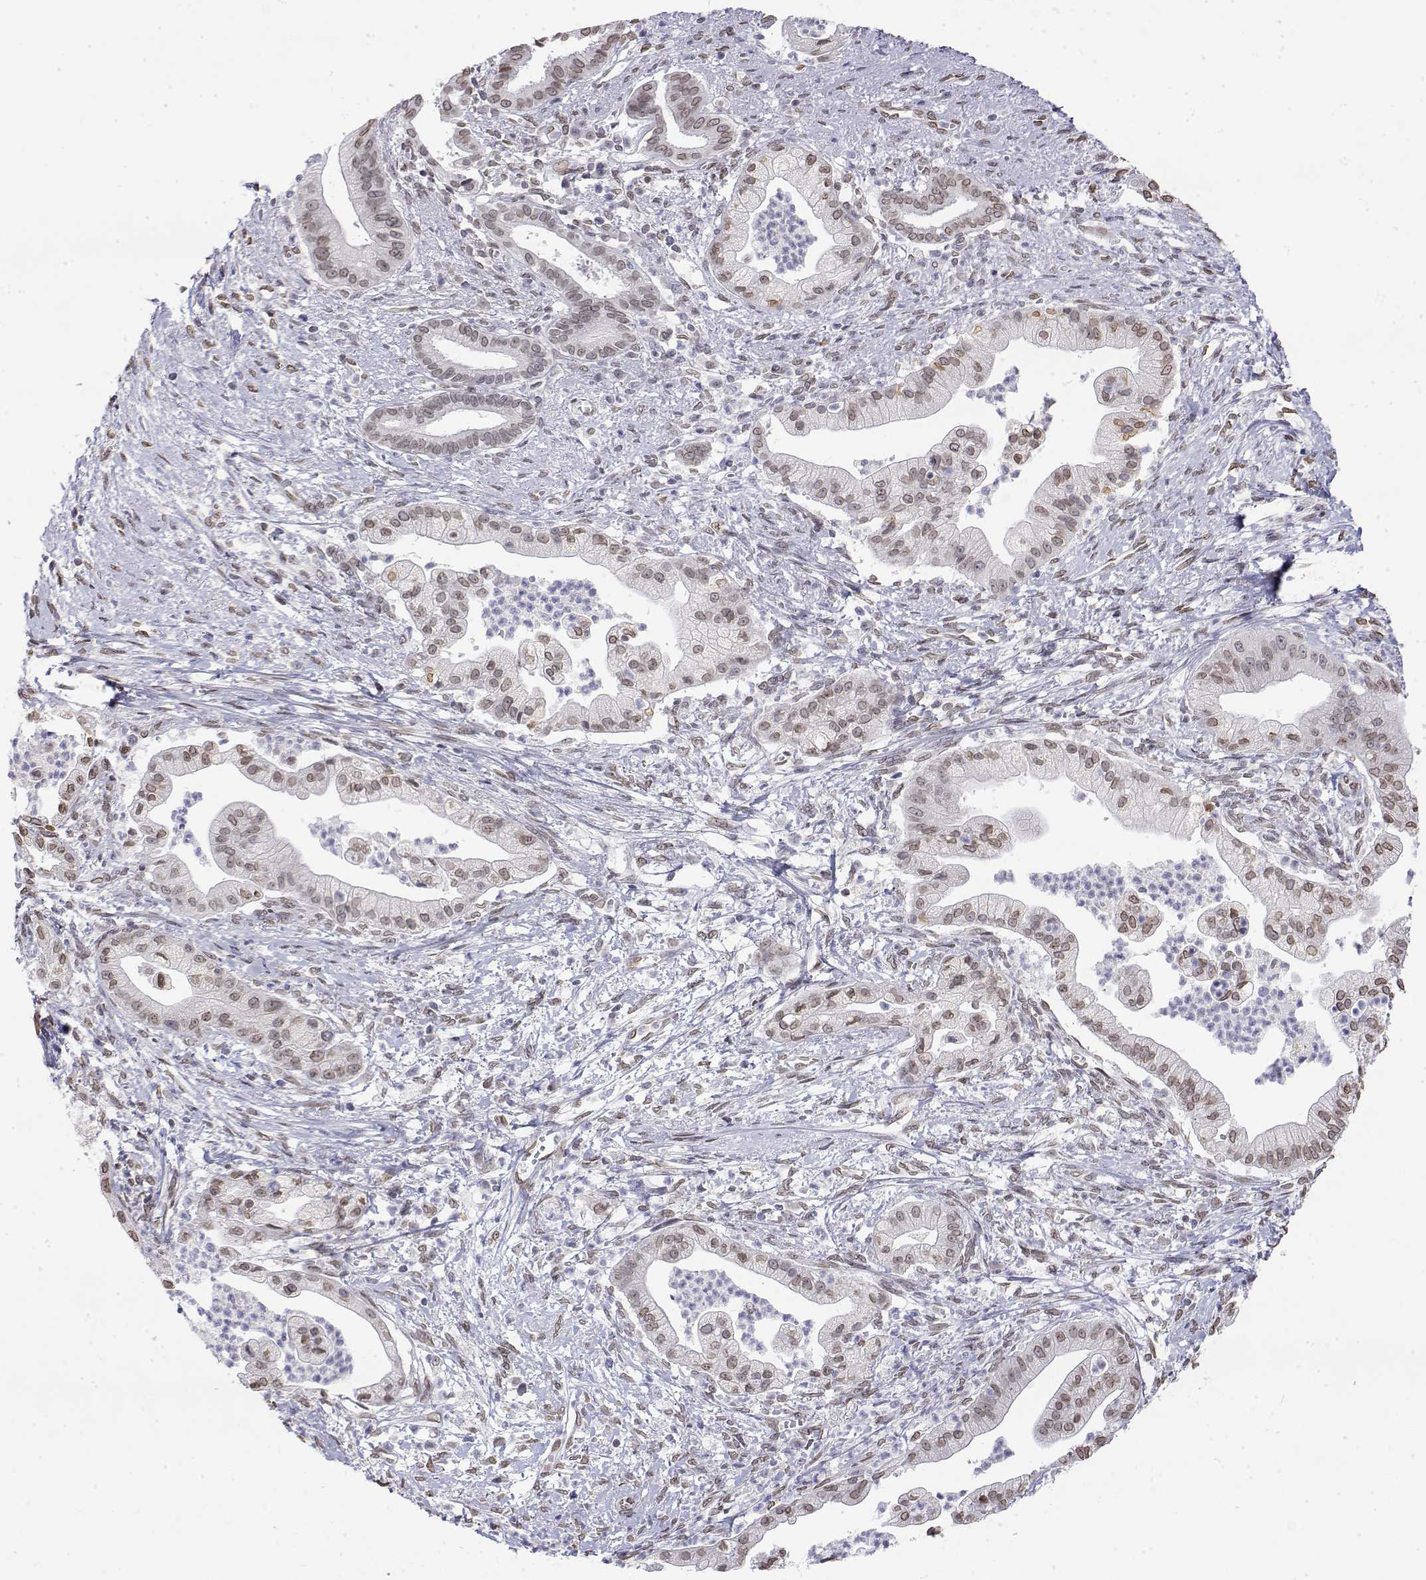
{"staining": {"intensity": "moderate", "quantity": ">75%", "location": "nuclear"}, "tissue": "pancreatic cancer", "cell_type": "Tumor cells", "image_type": "cancer", "snomed": [{"axis": "morphology", "description": "Normal tissue, NOS"}, {"axis": "morphology", "description": "Adenocarcinoma, NOS"}, {"axis": "topography", "description": "Lymph node"}, {"axis": "topography", "description": "Pancreas"}], "caption": "IHC micrograph of neoplastic tissue: human adenocarcinoma (pancreatic) stained using immunohistochemistry demonstrates medium levels of moderate protein expression localized specifically in the nuclear of tumor cells, appearing as a nuclear brown color.", "gene": "ZNF532", "patient": {"sex": "female", "age": 58}}